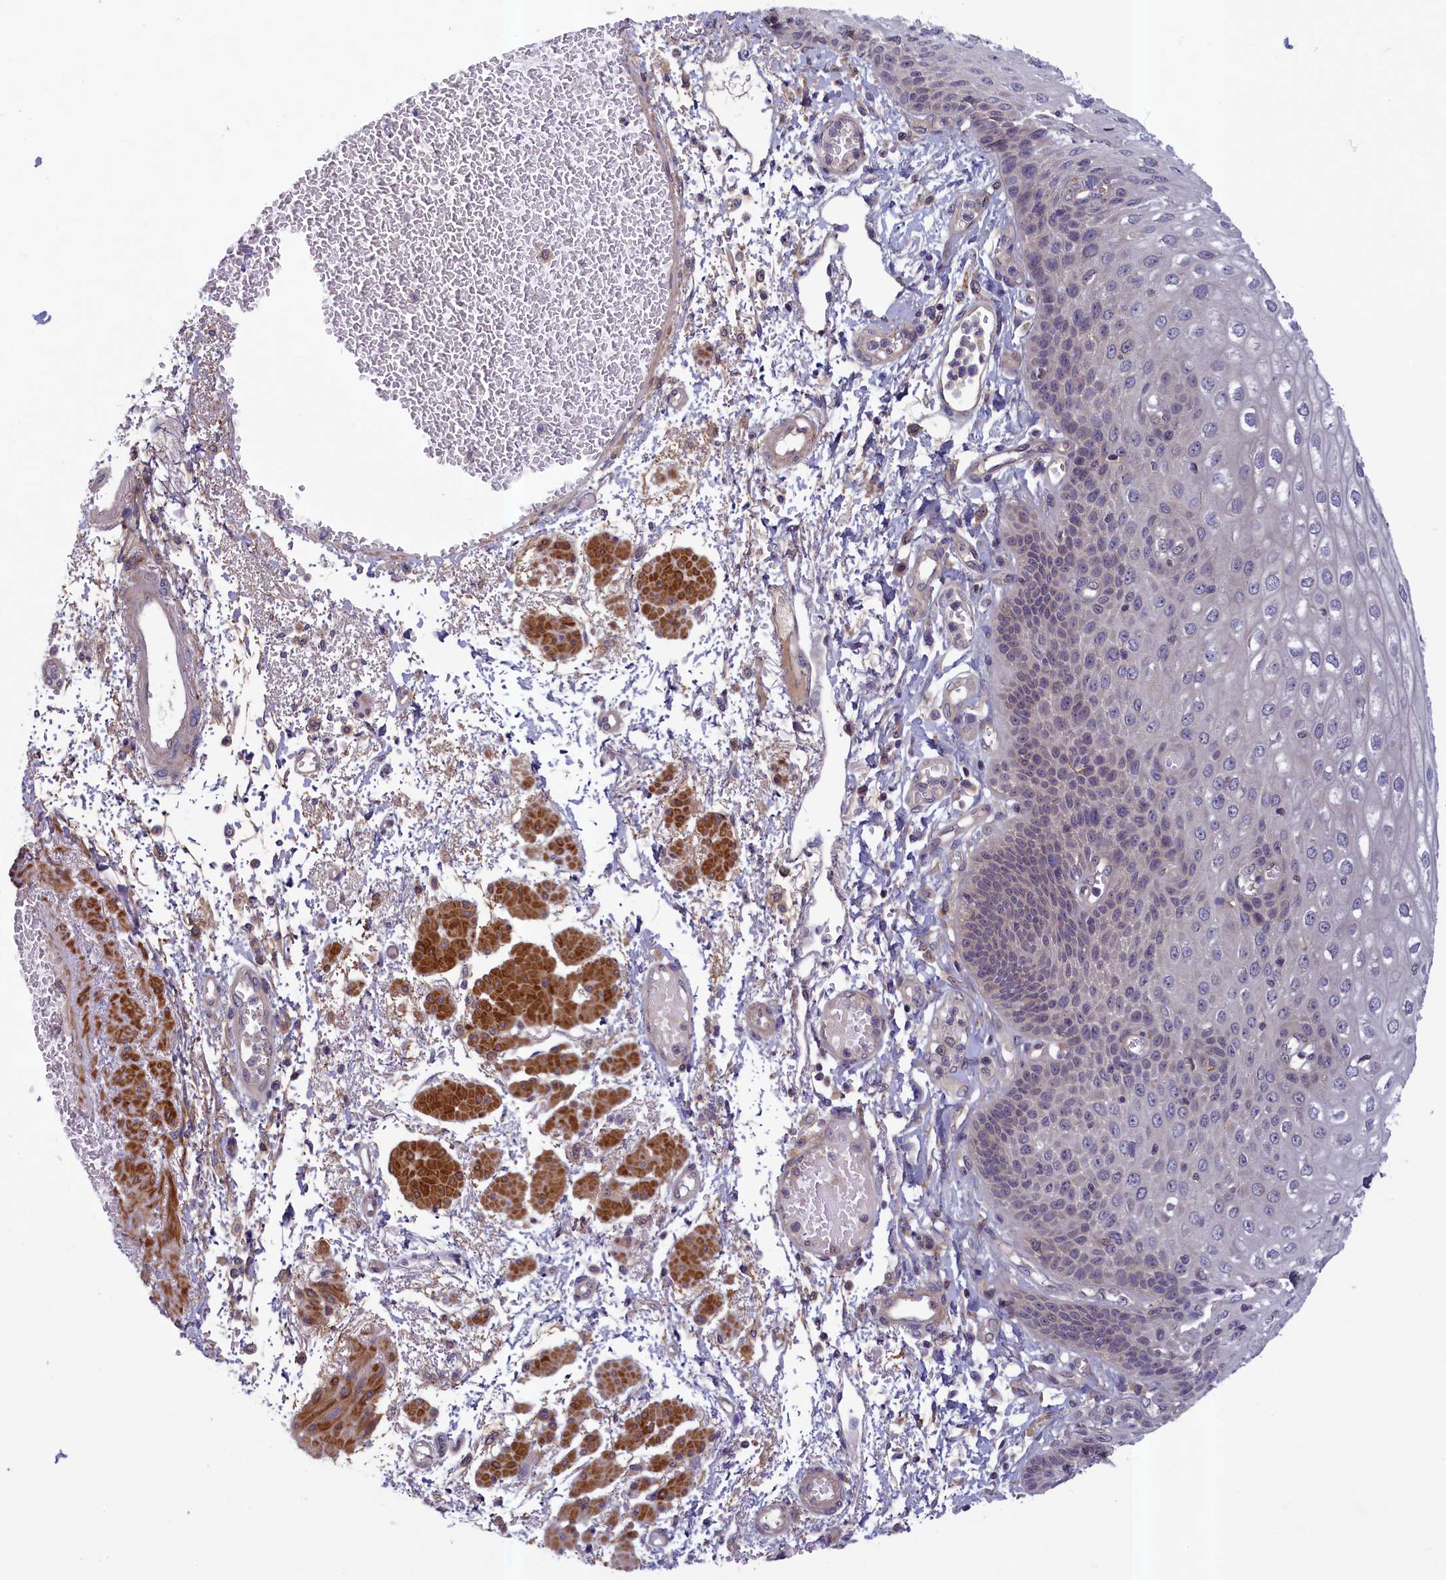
{"staining": {"intensity": "weak", "quantity": "<25%", "location": "cytoplasmic/membranous"}, "tissue": "esophagus", "cell_type": "Squamous epithelial cells", "image_type": "normal", "snomed": [{"axis": "morphology", "description": "Normal tissue, NOS"}, {"axis": "topography", "description": "Esophagus"}], "caption": "Immunohistochemistry (IHC) image of normal esophagus: esophagus stained with DAB demonstrates no significant protein expression in squamous epithelial cells.", "gene": "NUBP1", "patient": {"sex": "male", "age": 81}}